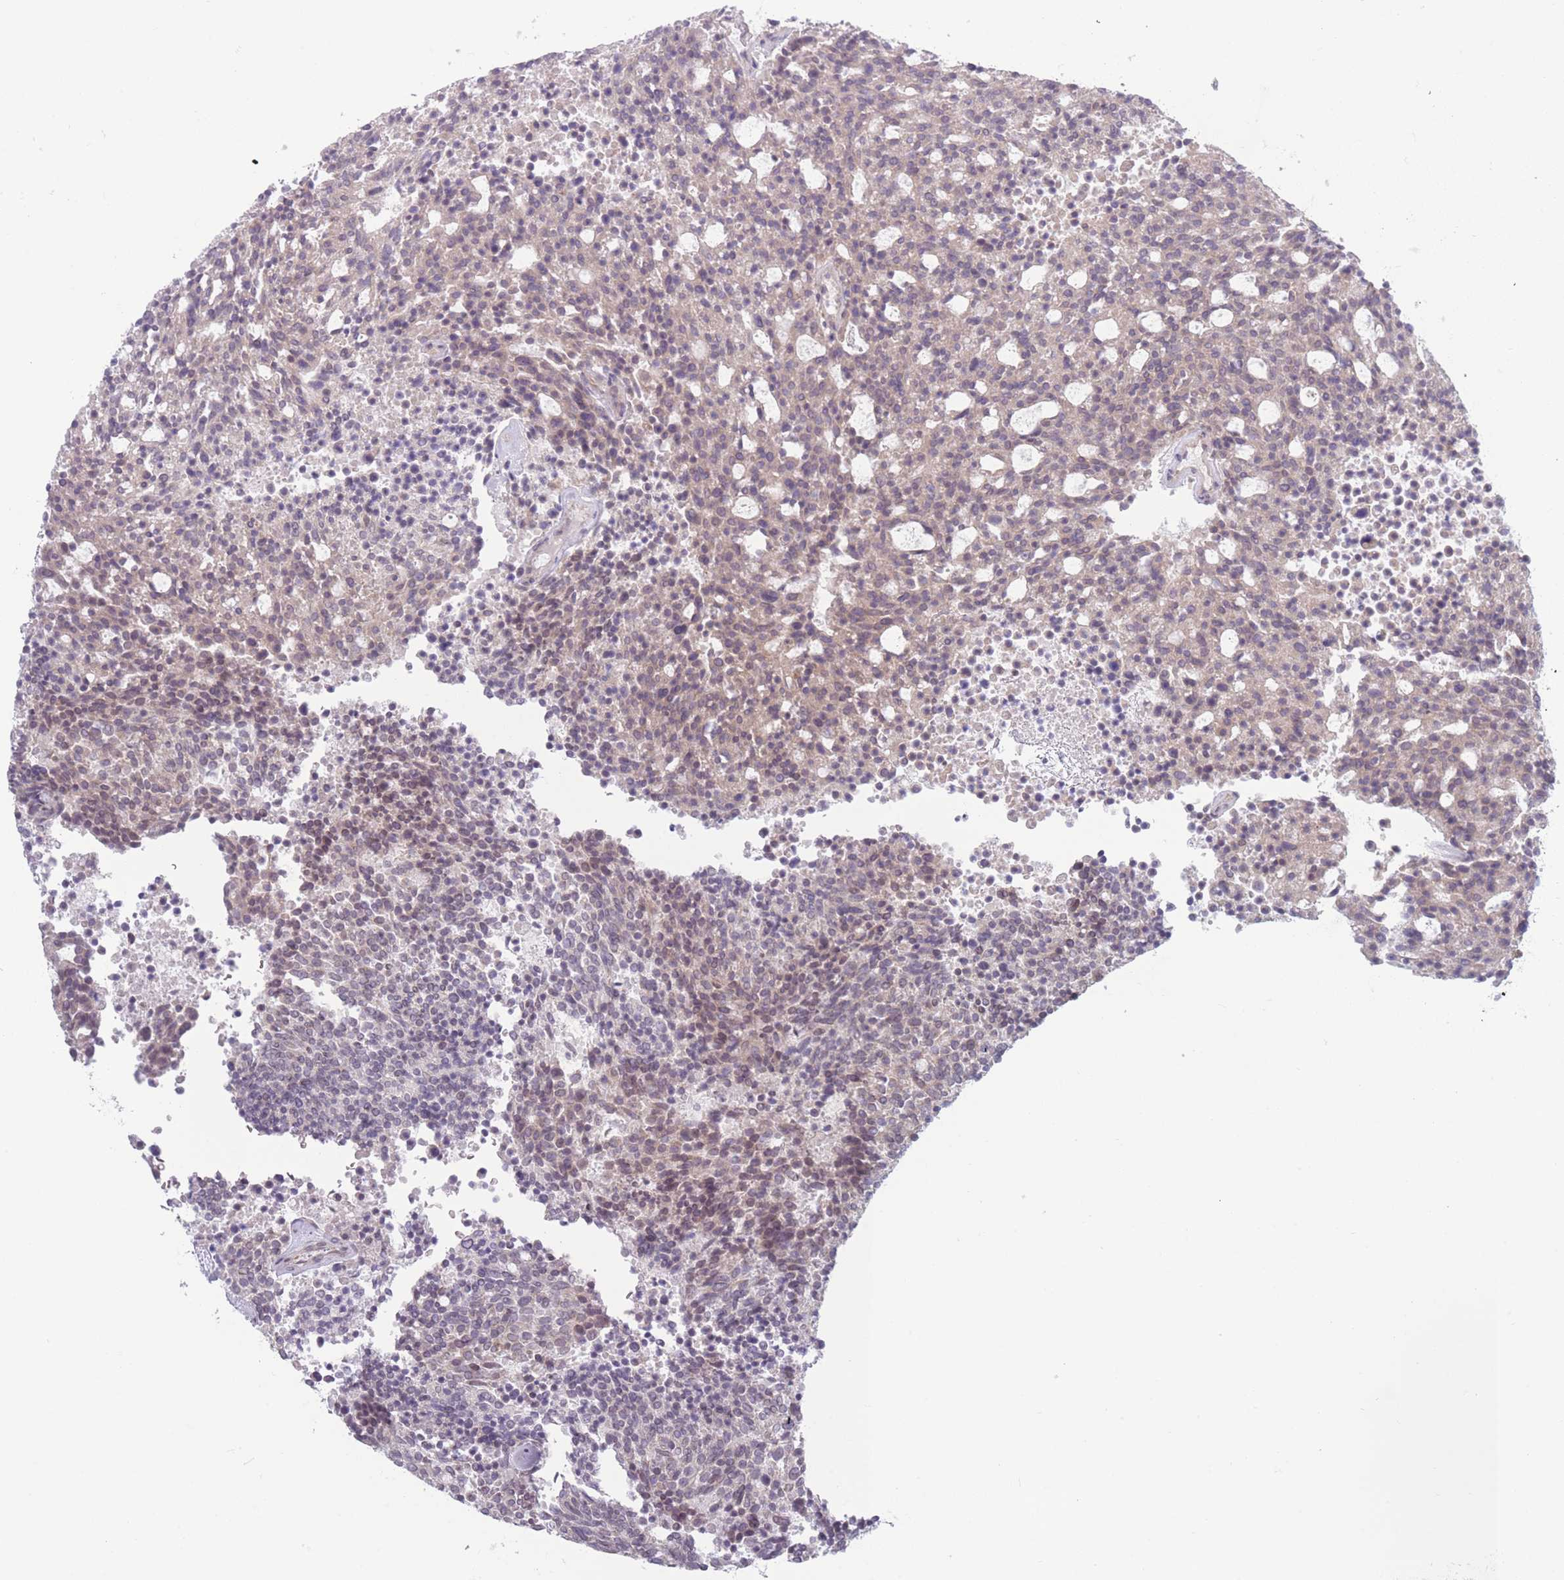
{"staining": {"intensity": "weak", "quantity": "25%-75%", "location": "cytoplasmic/membranous"}, "tissue": "carcinoid", "cell_type": "Tumor cells", "image_type": "cancer", "snomed": [{"axis": "morphology", "description": "Carcinoid, malignant, NOS"}, {"axis": "topography", "description": "Pancreas"}], "caption": "The histopathology image displays a brown stain indicating the presence of a protein in the cytoplasmic/membranous of tumor cells in carcinoid.", "gene": "VRK2", "patient": {"sex": "female", "age": 54}}